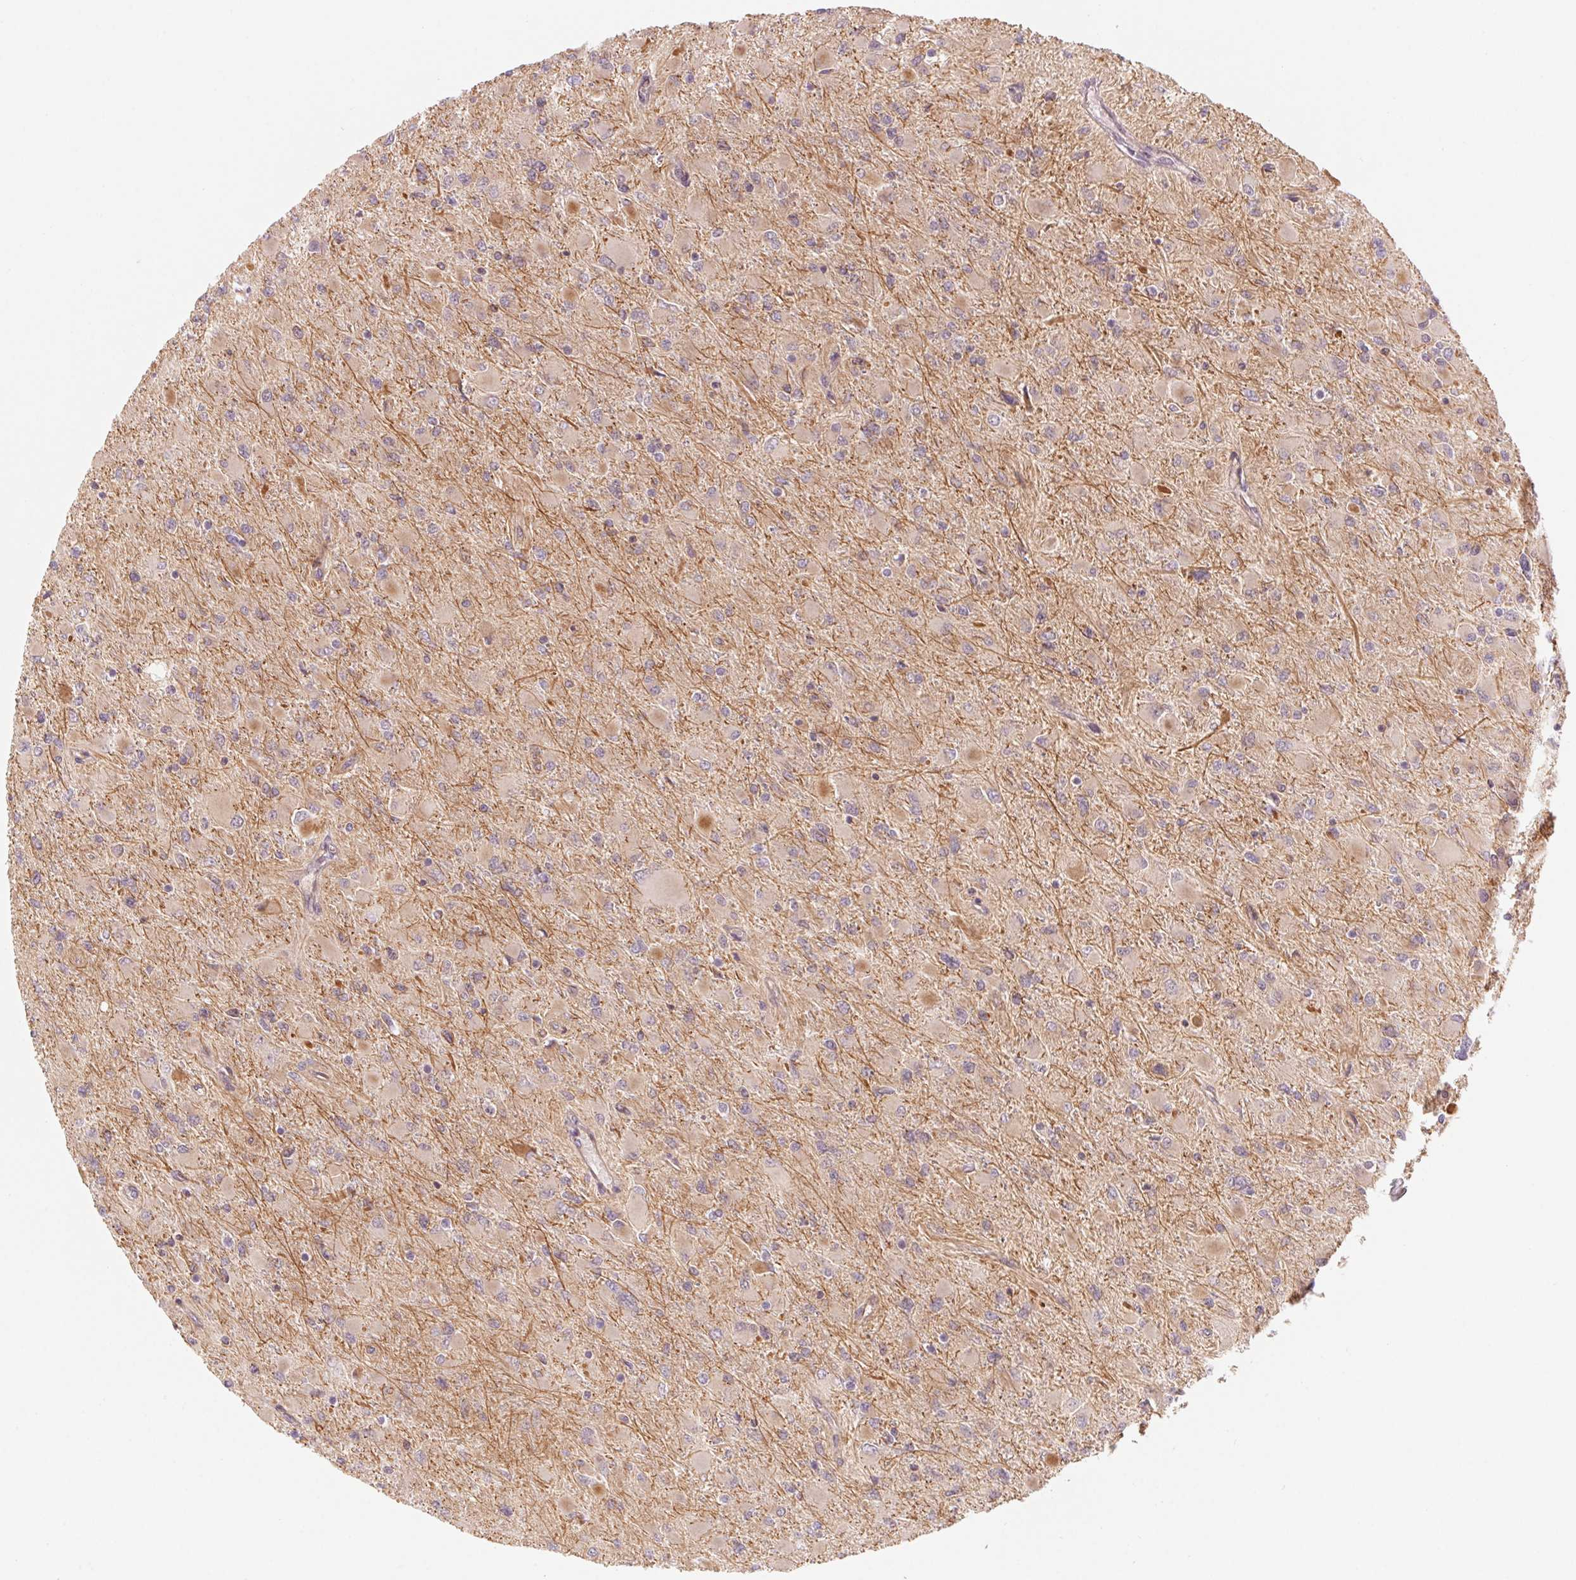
{"staining": {"intensity": "weak", "quantity": "<25%", "location": "cytoplasmic/membranous"}, "tissue": "glioma", "cell_type": "Tumor cells", "image_type": "cancer", "snomed": [{"axis": "morphology", "description": "Glioma, malignant, High grade"}, {"axis": "topography", "description": "Cerebral cortex"}], "caption": "Tumor cells are negative for brown protein staining in glioma. (DAB IHC, high magnification).", "gene": "CCDC112", "patient": {"sex": "female", "age": 36}}